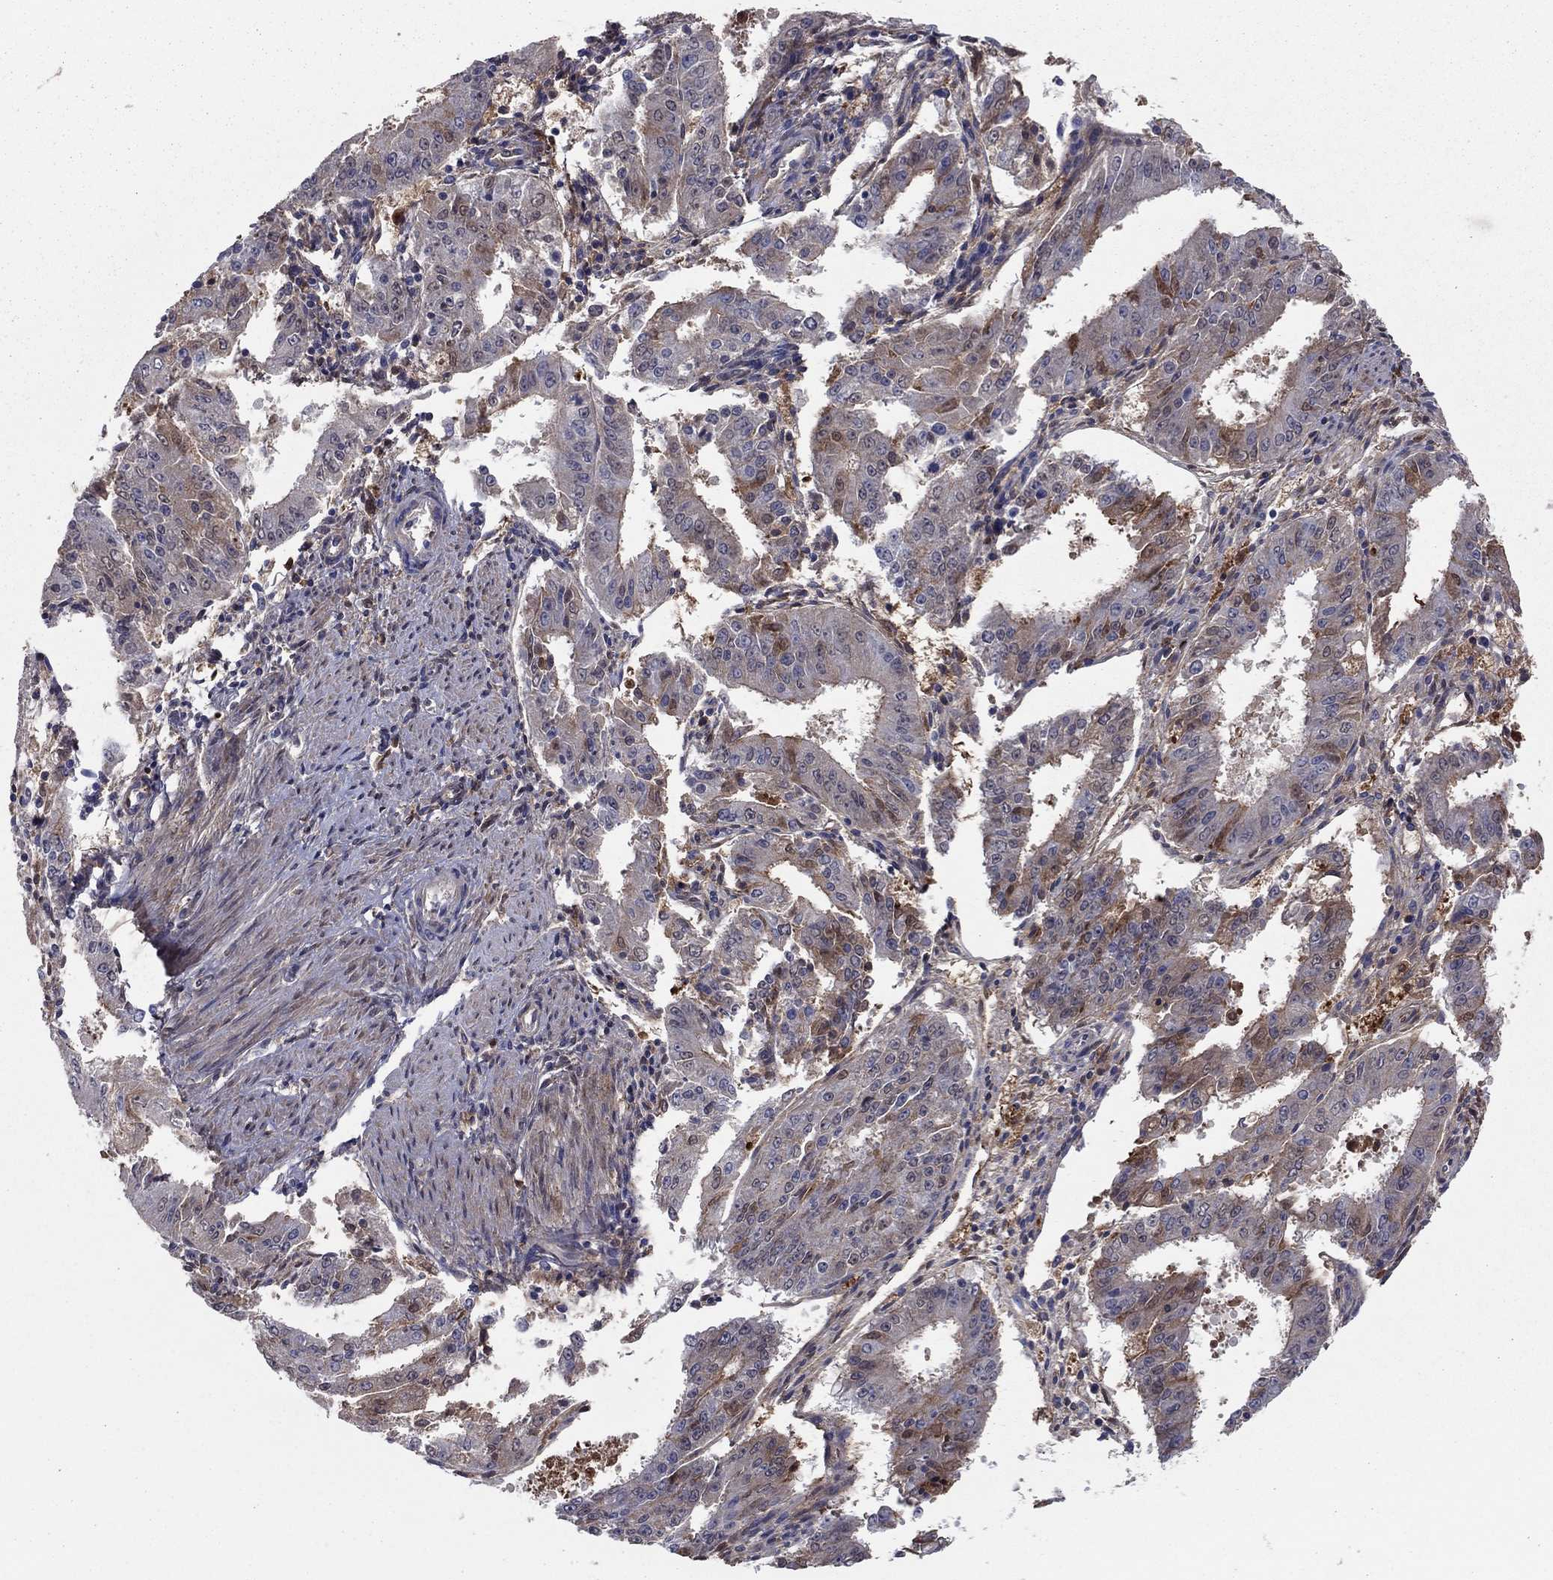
{"staining": {"intensity": "moderate", "quantity": "<25%", "location": "cytoplasmic/membranous"}, "tissue": "ovarian cancer", "cell_type": "Tumor cells", "image_type": "cancer", "snomed": [{"axis": "morphology", "description": "Carcinoma, endometroid"}, {"axis": "topography", "description": "Ovary"}], "caption": "Endometroid carcinoma (ovarian) tissue reveals moderate cytoplasmic/membranous staining in approximately <25% of tumor cells, visualized by immunohistochemistry.", "gene": "HPX", "patient": {"sex": "female", "age": 42}}